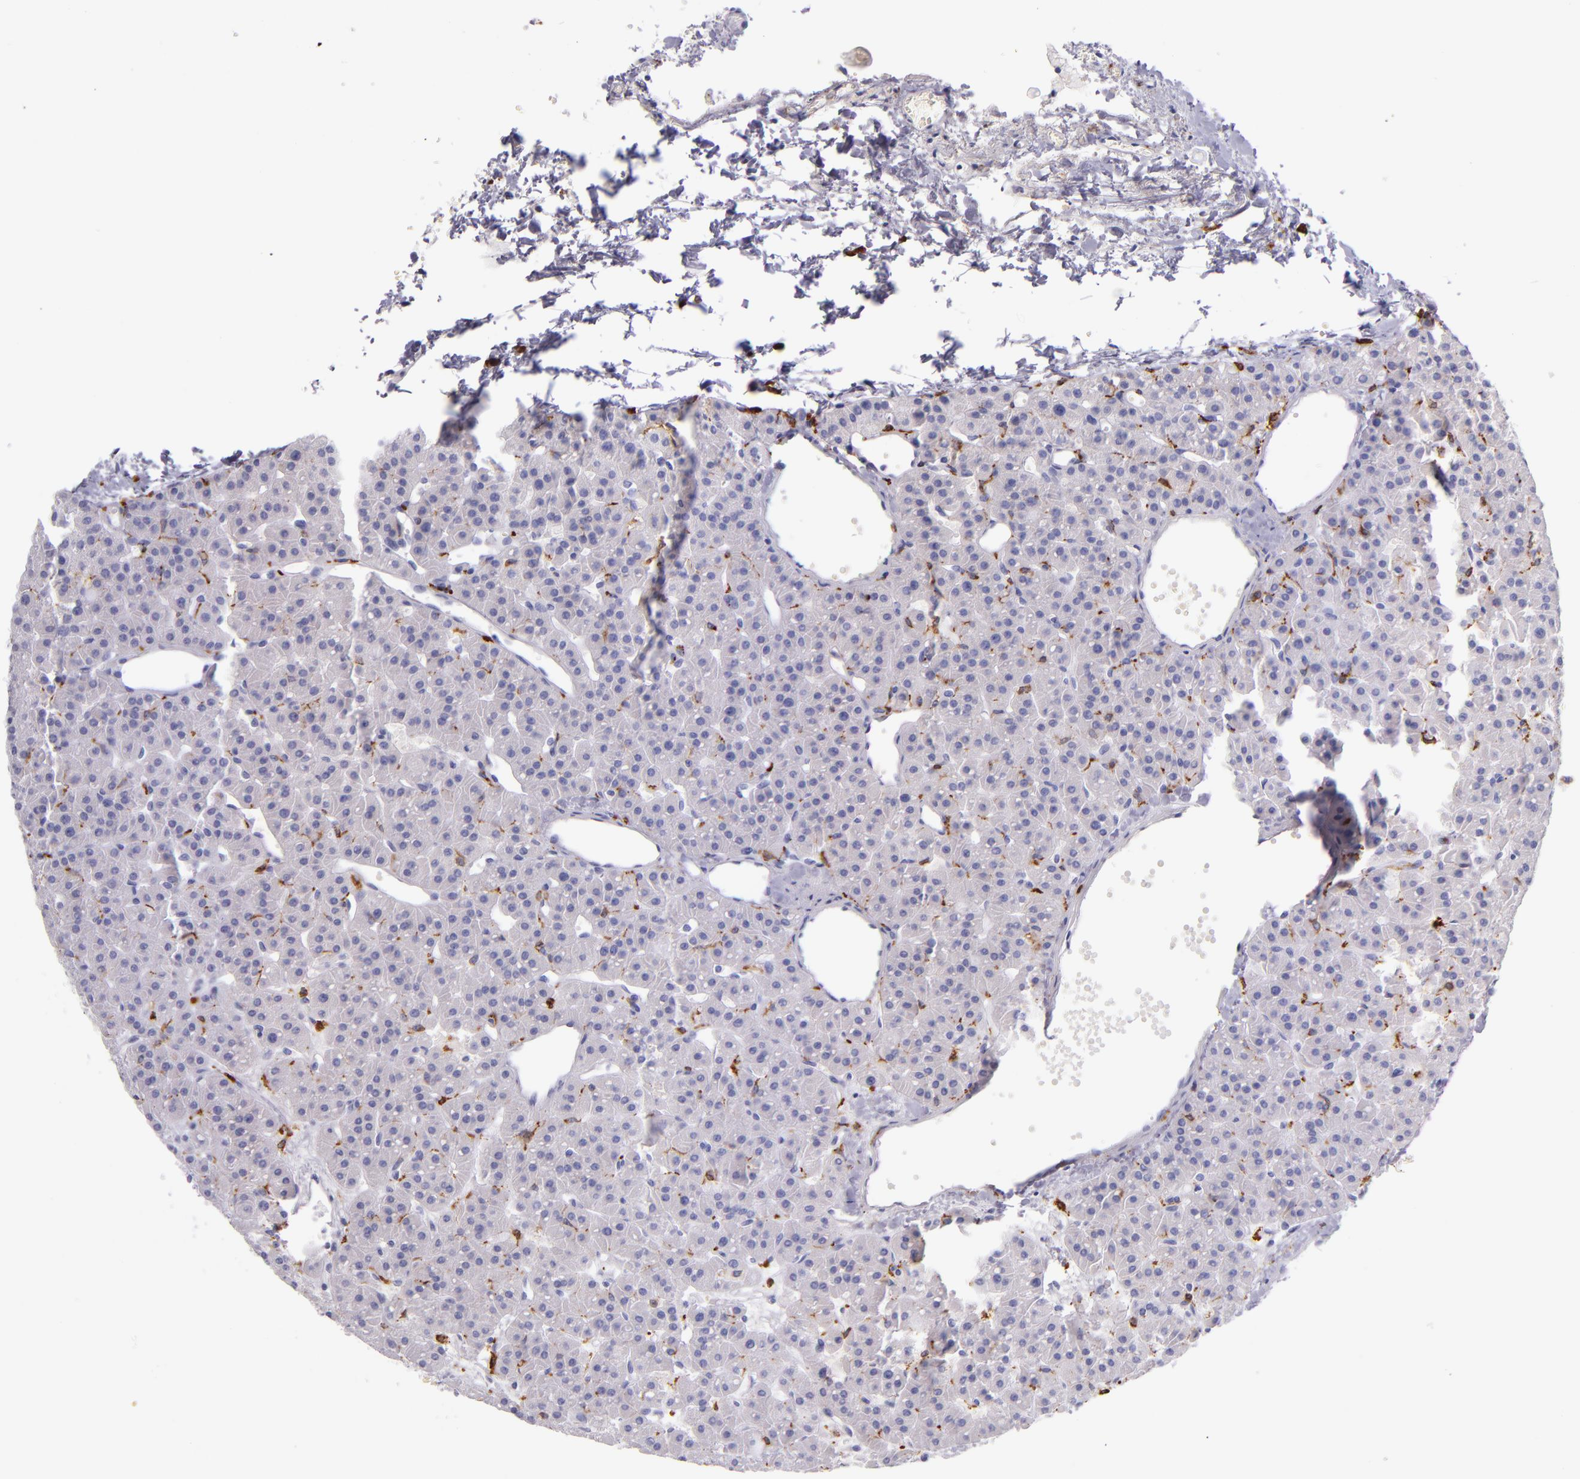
{"staining": {"intensity": "negative", "quantity": "none", "location": "none"}, "tissue": "parathyroid gland", "cell_type": "Glandular cells", "image_type": "normal", "snomed": [{"axis": "morphology", "description": "Normal tissue, NOS"}, {"axis": "topography", "description": "Parathyroid gland"}], "caption": "Immunohistochemistry (IHC) photomicrograph of unremarkable parathyroid gland: human parathyroid gland stained with DAB reveals no significant protein positivity in glandular cells. (DAB IHC visualized using brightfield microscopy, high magnification).", "gene": "CD163", "patient": {"sex": "female", "age": 76}}